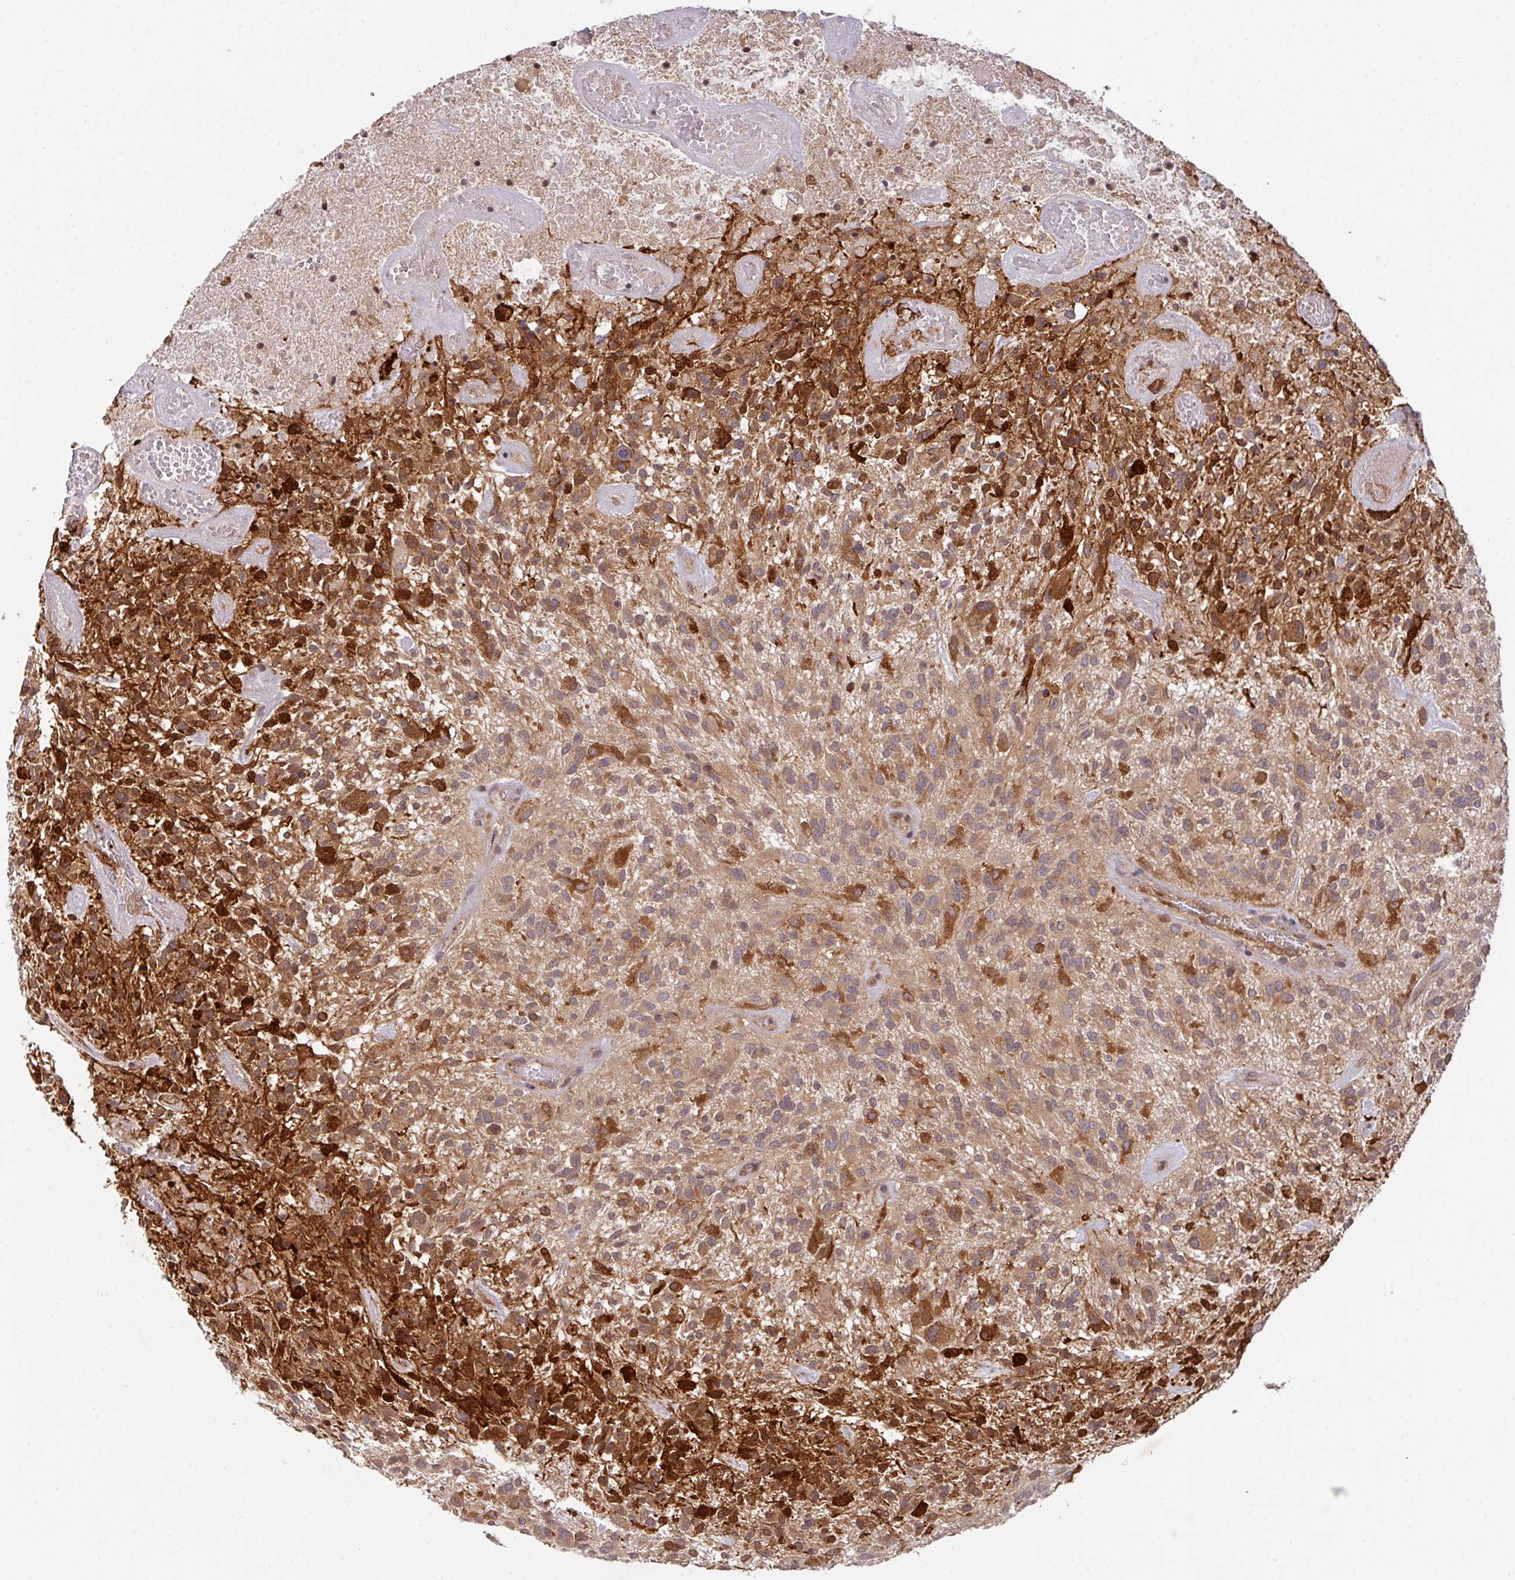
{"staining": {"intensity": "strong", "quantity": "25%-75%", "location": "cytoplasmic/membranous"}, "tissue": "glioma", "cell_type": "Tumor cells", "image_type": "cancer", "snomed": [{"axis": "morphology", "description": "Glioma, malignant, High grade"}, {"axis": "topography", "description": "Brain"}], "caption": "Immunohistochemistry (IHC) photomicrograph of human glioma stained for a protein (brown), which demonstrates high levels of strong cytoplasmic/membranous positivity in approximately 25%-75% of tumor cells.", "gene": "CYFIP2", "patient": {"sex": "male", "age": 47}}